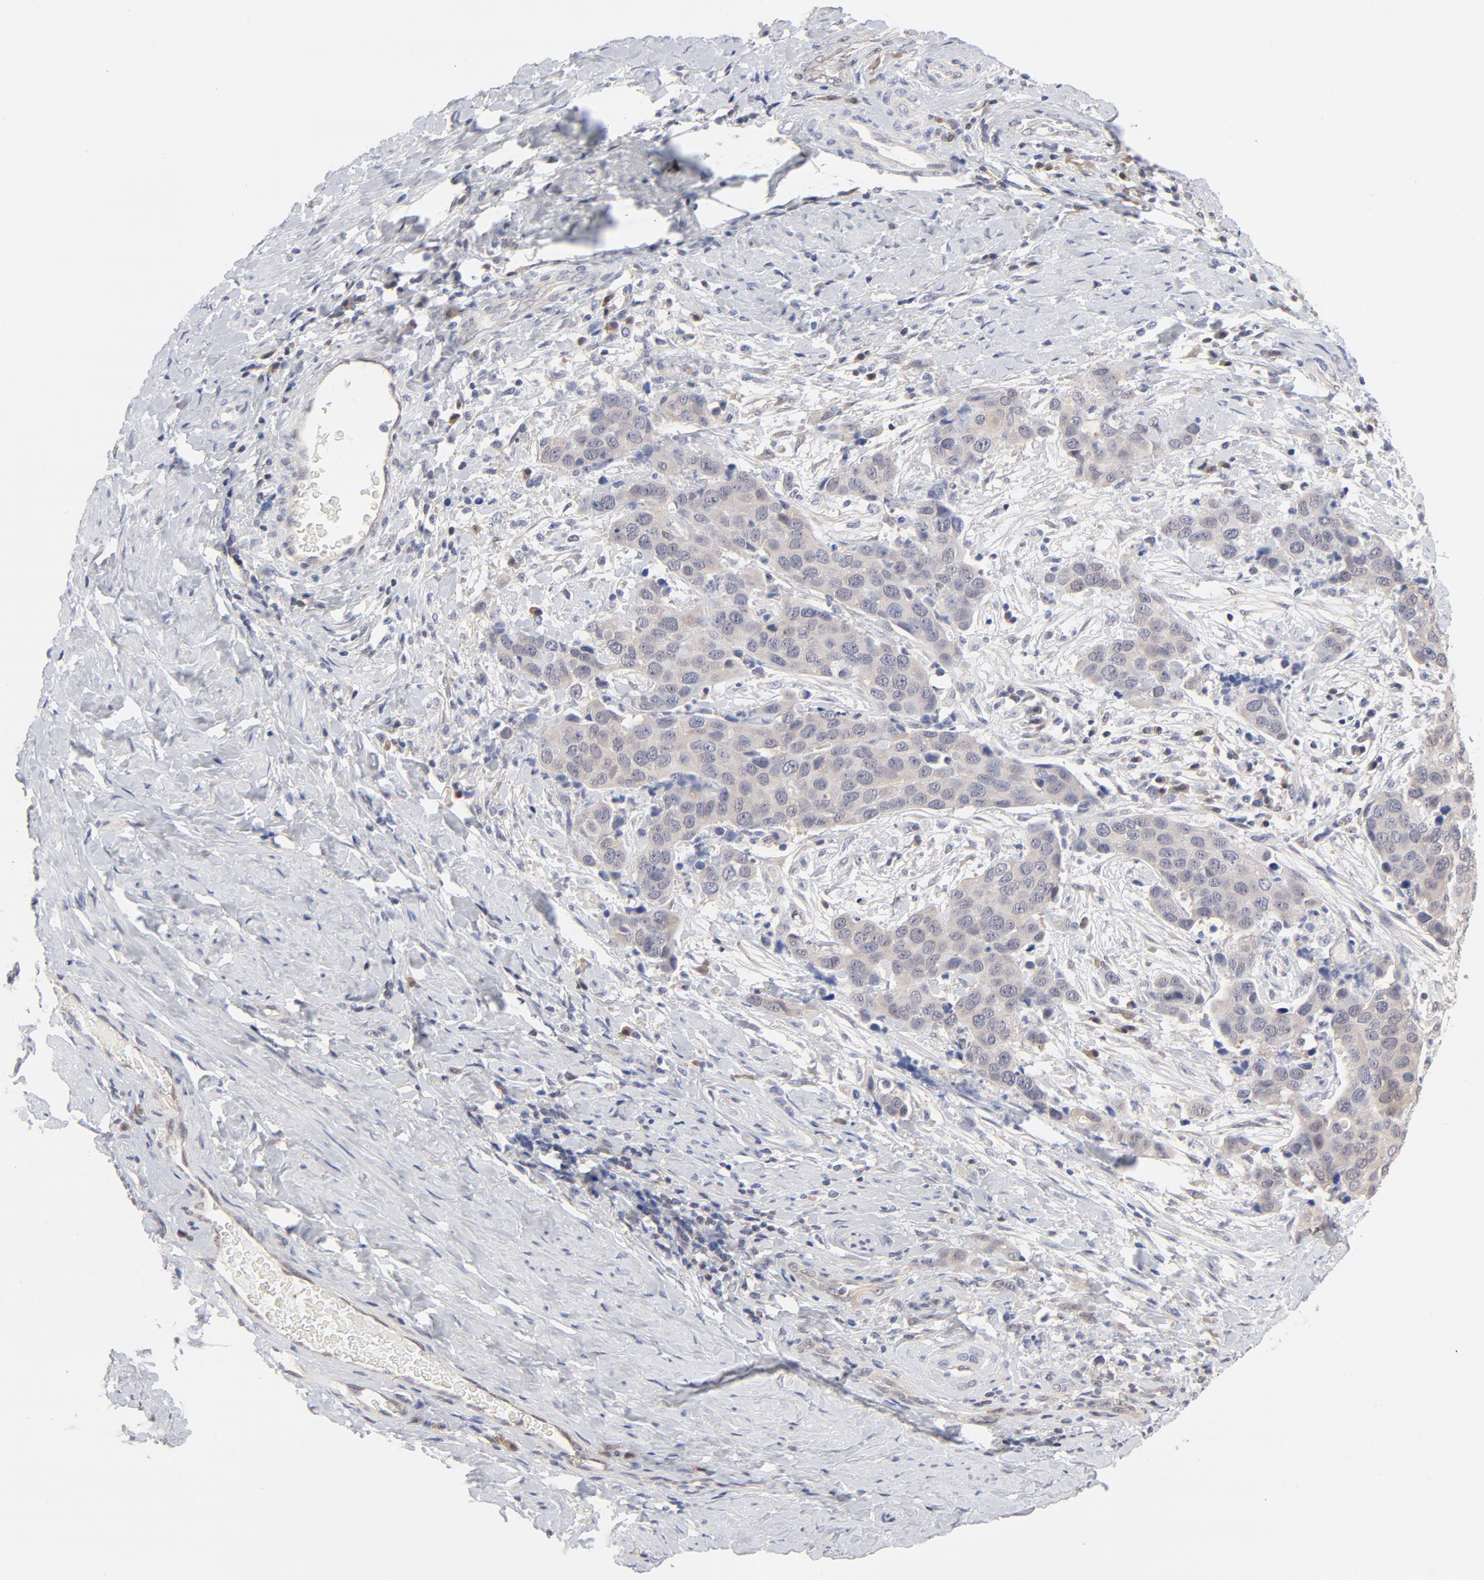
{"staining": {"intensity": "weak", "quantity": "25%-75%", "location": "cytoplasmic/membranous"}, "tissue": "cervical cancer", "cell_type": "Tumor cells", "image_type": "cancer", "snomed": [{"axis": "morphology", "description": "Squamous cell carcinoma, NOS"}, {"axis": "topography", "description": "Cervix"}], "caption": "IHC (DAB (3,3'-diaminobenzidine)) staining of squamous cell carcinoma (cervical) reveals weak cytoplasmic/membranous protein expression in about 25%-75% of tumor cells.", "gene": "MIF", "patient": {"sex": "female", "age": 54}}